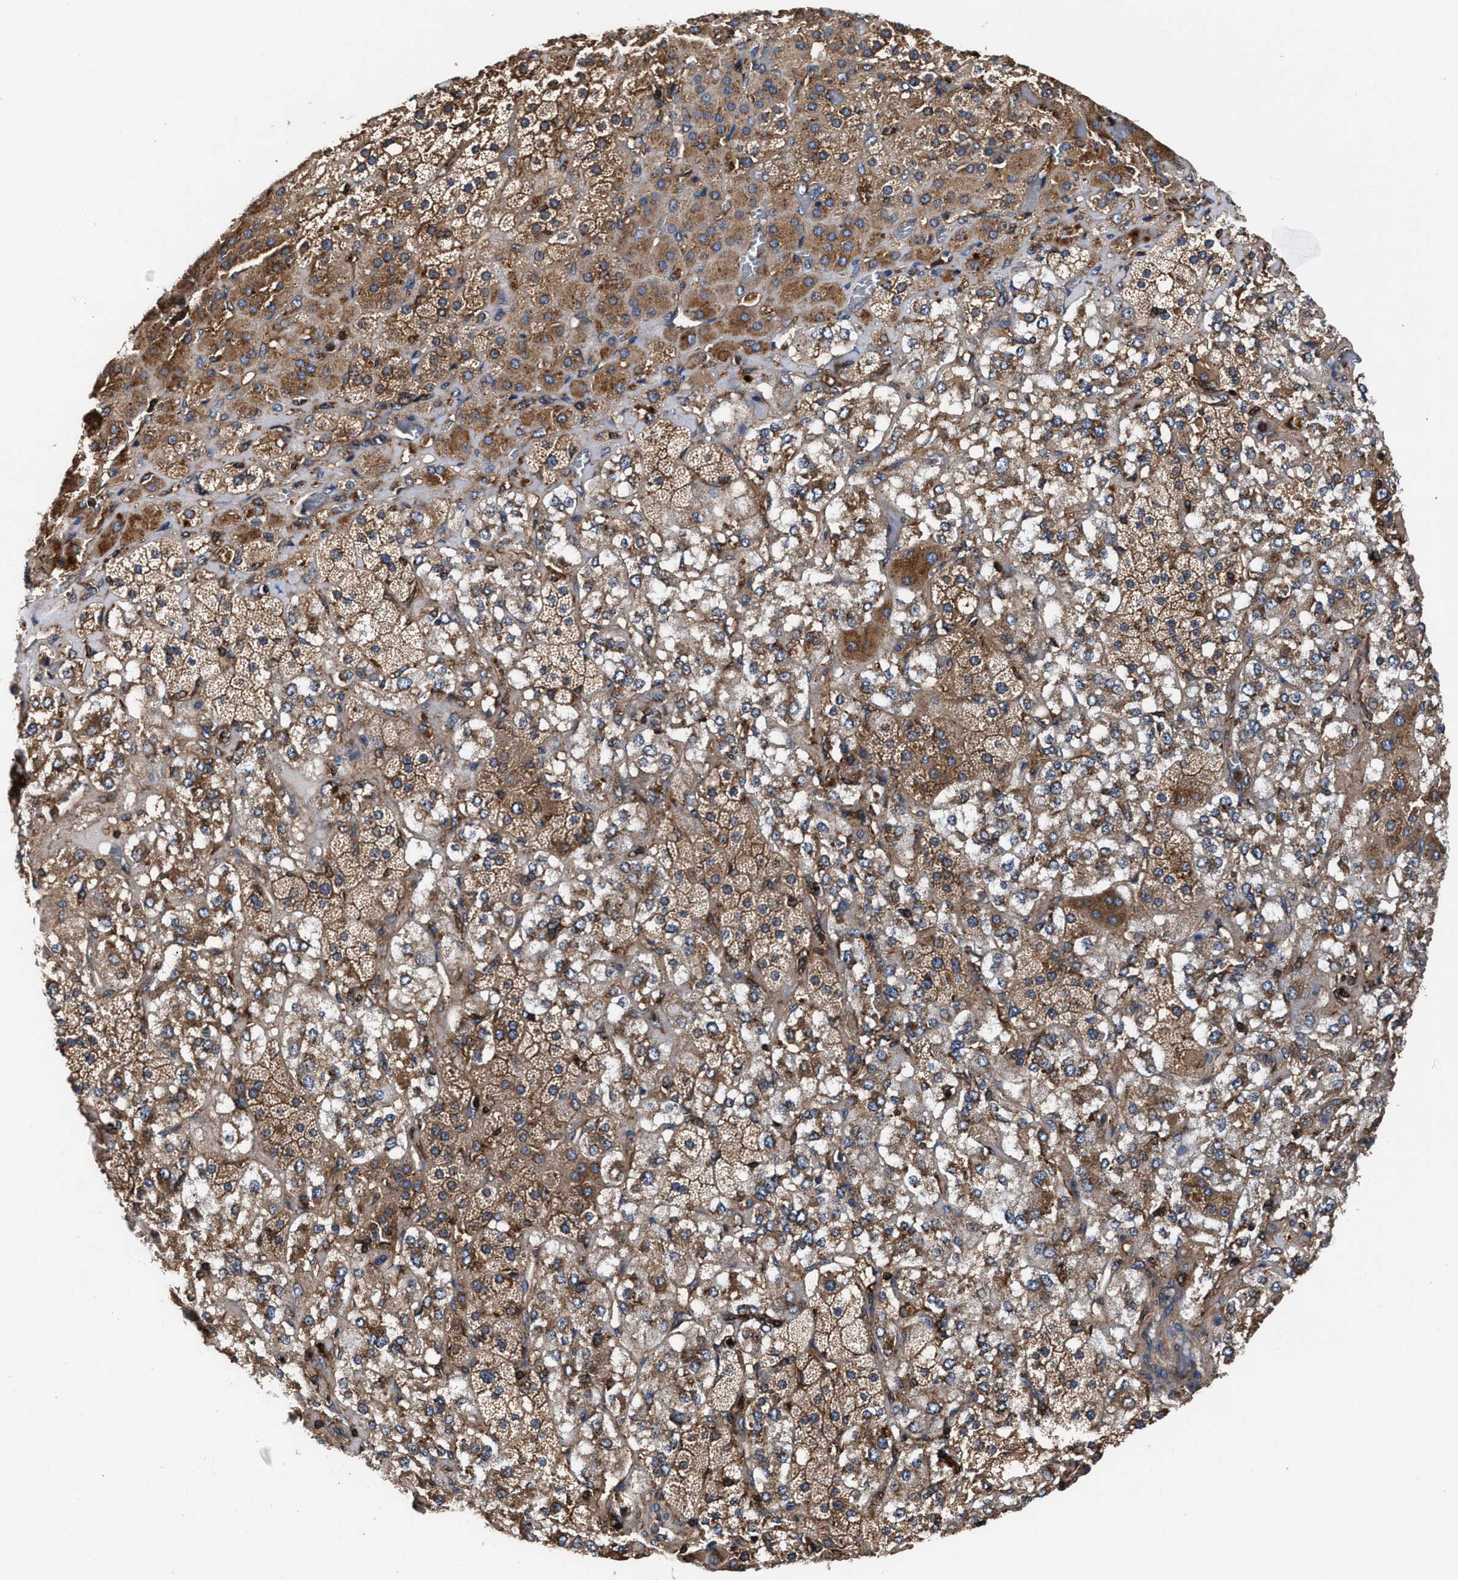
{"staining": {"intensity": "moderate", "quantity": ">75%", "location": "cytoplasmic/membranous"}, "tissue": "adrenal gland", "cell_type": "Glandular cells", "image_type": "normal", "snomed": [{"axis": "morphology", "description": "Normal tissue, NOS"}, {"axis": "topography", "description": "Adrenal gland"}], "caption": "DAB immunohistochemical staining of unremarkable adrenal gland exhibits moderate cytoplasmic/membranous protein positivity in approximately >75% of glandular cells.", "gene": "ENSG00000286112", "patient": {"sex": "male", "age": 57}}